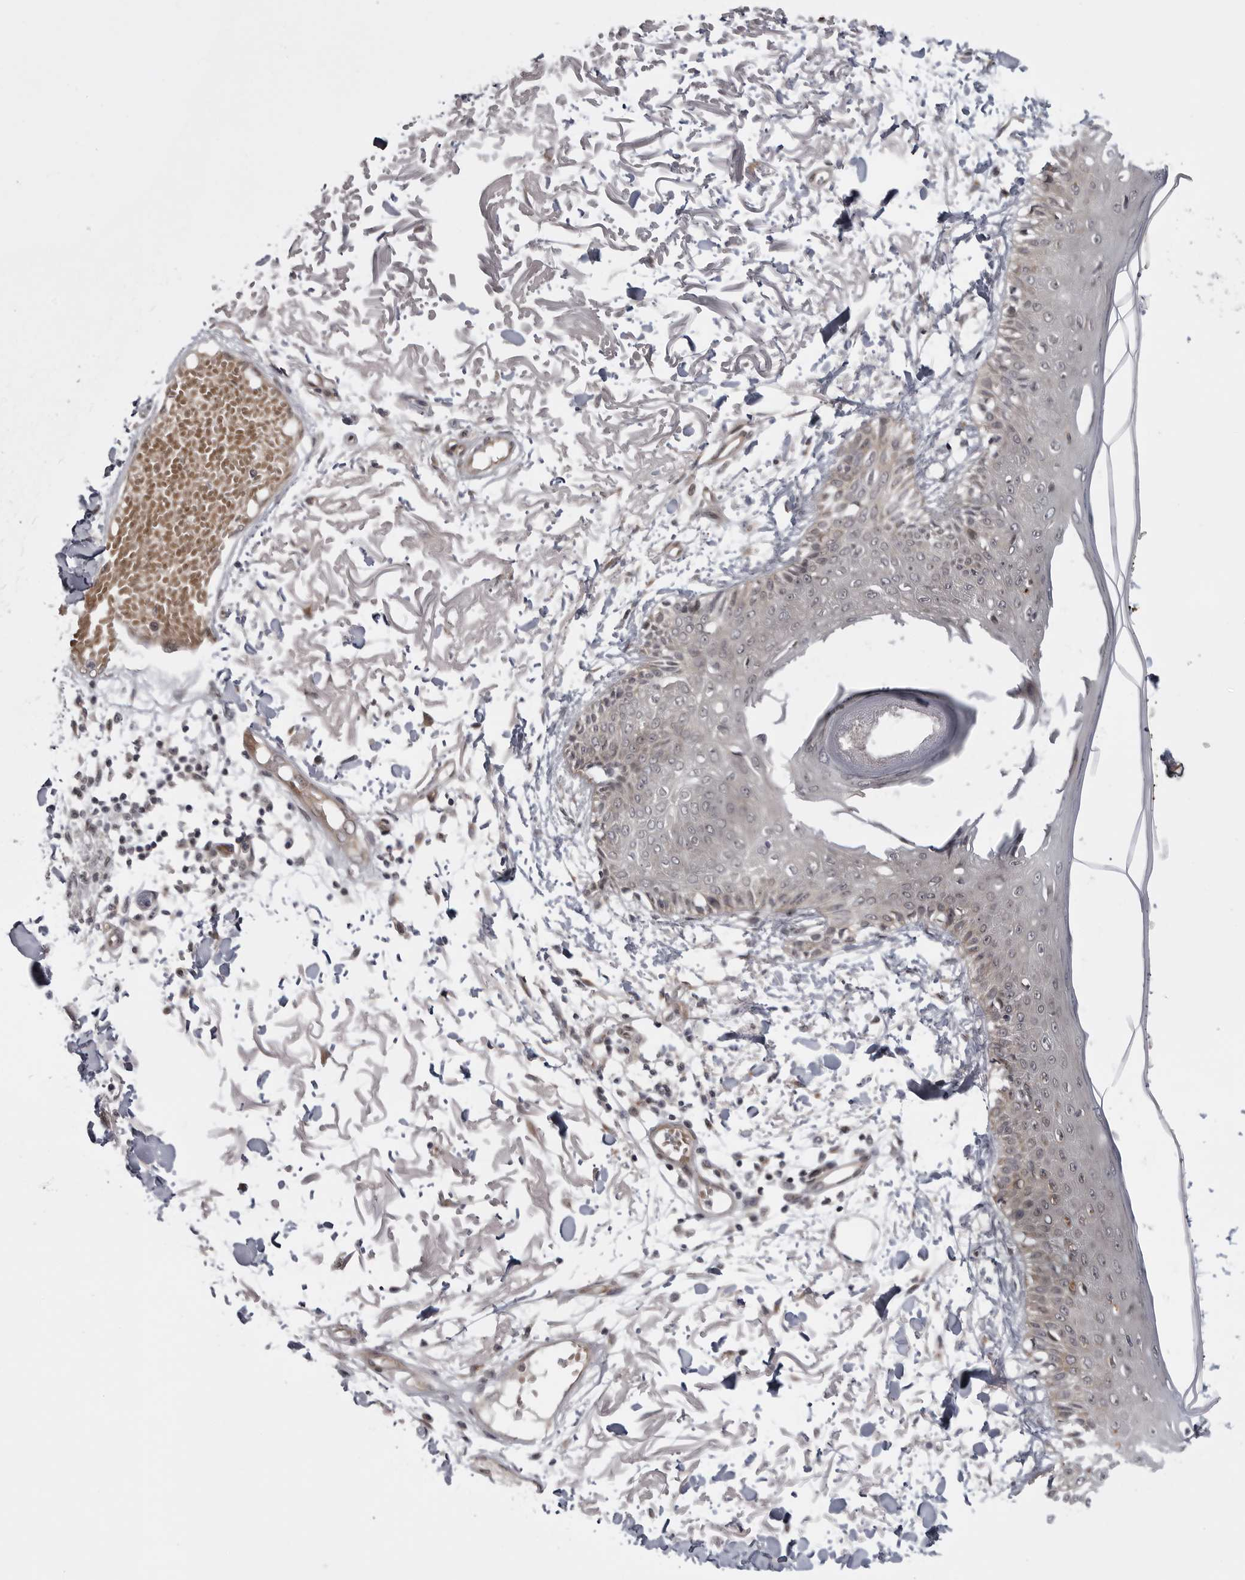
{"staining": {"intensity": "negative", "quantity": "none", "location": "none"}, "tissue": "skin", "cell_type": "Fibroblasts", "image_type": "normal", "snomed": [{"axis": "morphology", "description": "Normal tissue, NOS"}, {"axis": "morphology", "description": "Squamous cell carcinoma, NOS"}, {"axis": "topography", "description": "Skin"}, {"axis": "topography", "description": "Peripheral nerve tissue"}], "caption": "This micrograph is of benign skin stained with immunohistochemistry (IHC) to label a protein in brown with the nuclei are counter-stained blue. There is no expression in fibroblasts. (DAB (3,3'-diaminobenzidine) immunohistochemistry visualized using brightfield microscopy, high magnification).", "gene": "LRRC45", "patient": {"sex": "male", "age": 83}}